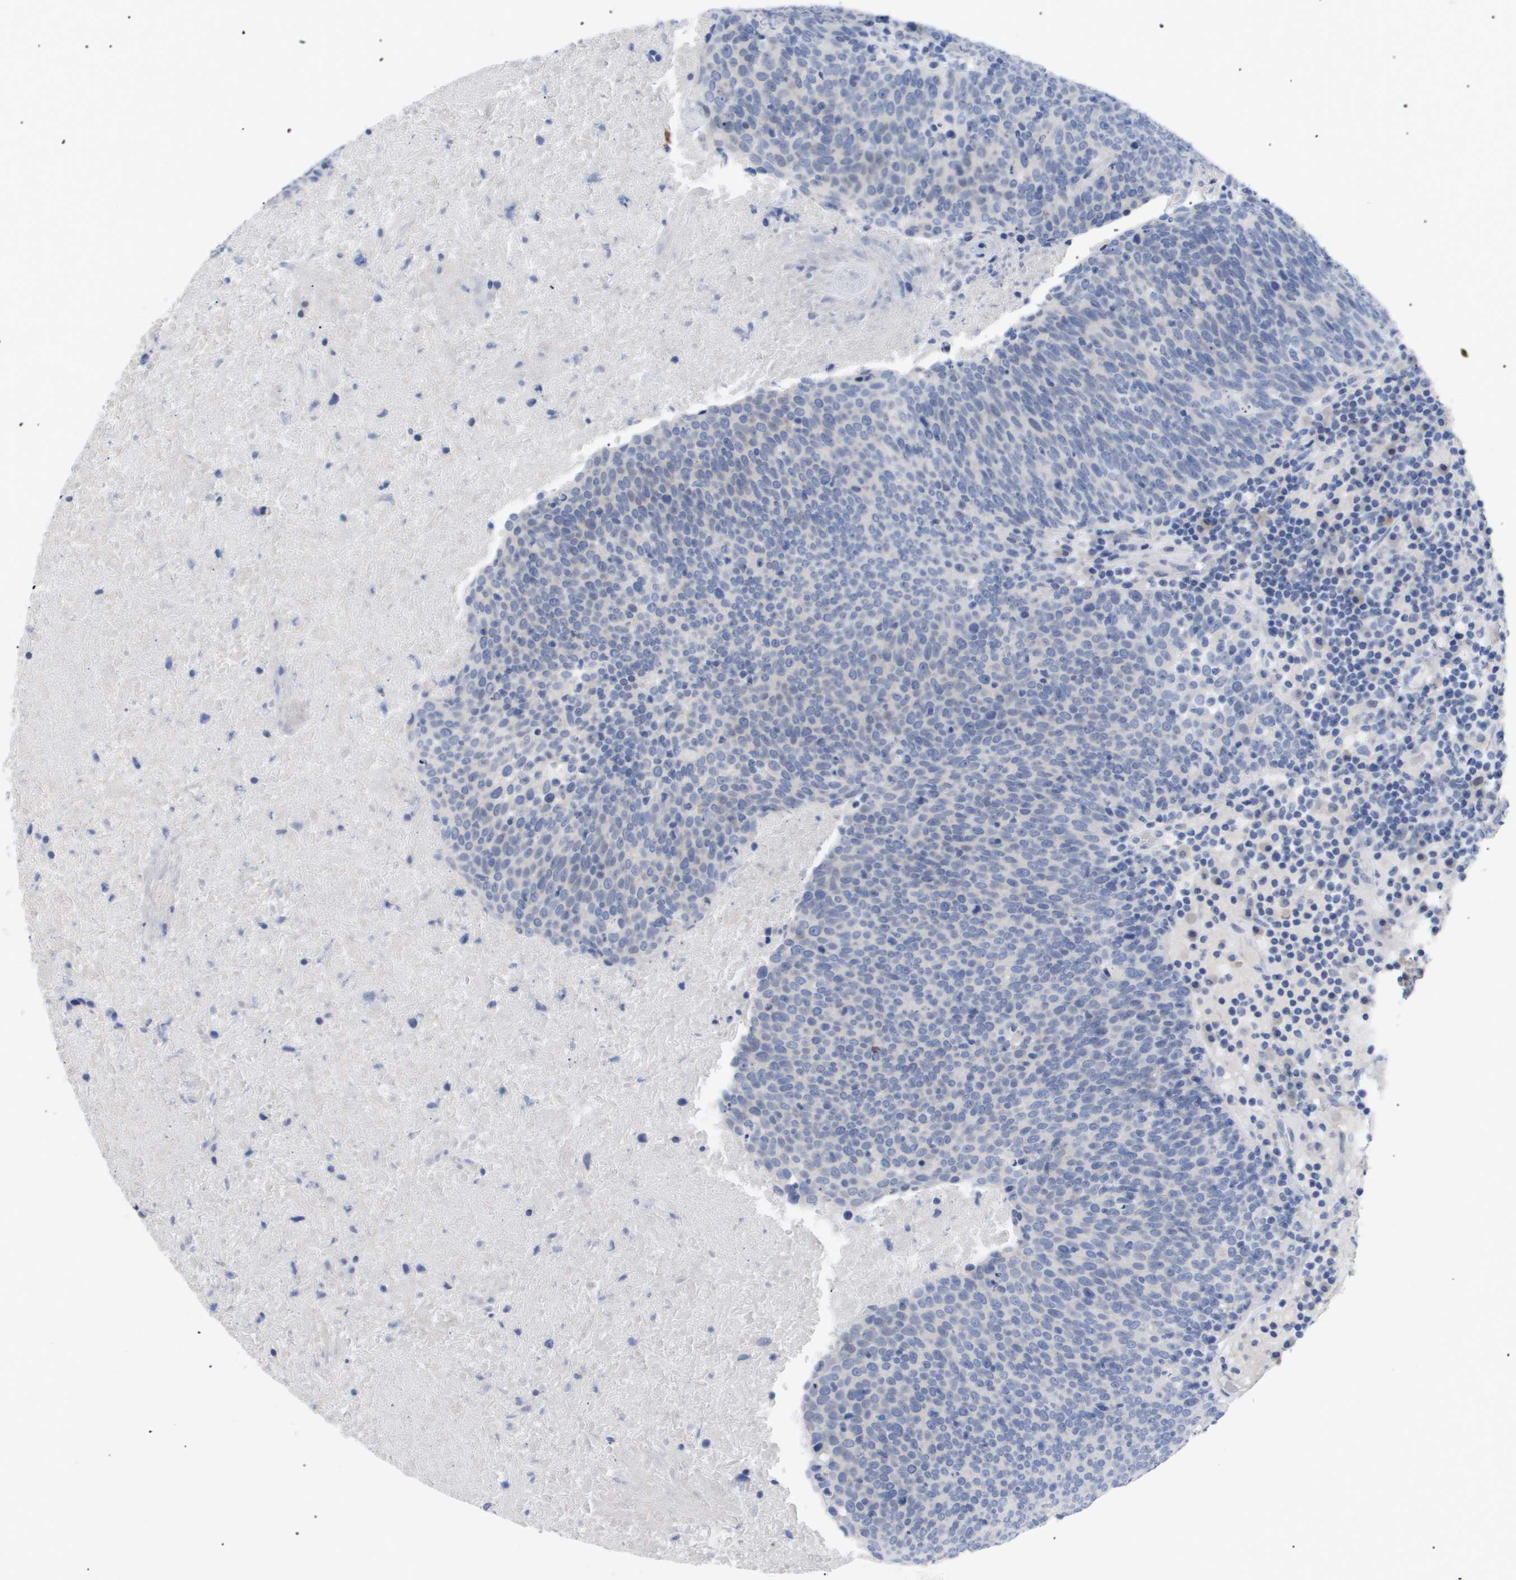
{"staining": {"intensity": "negative", "quantity": "none", "location": "none"}, "tissue": "head and neck cancer", "cell_type": "Tumor cells", "image_type": "cancer", "snomed": [{"axis": "morphology", "description": "Squamous cell carcinoma, NOS"}, {"axis": "morphology", "description": "Squamous cell carcinoma, metastatic, NOS"}, {"axis": "topography", "description": "Lymph node"}, {"axis": "topography", "description": "Head-Neck"}], "caption": "A high-resolution micrograph shows IHC staining of head and neck metastatic squamous cell carcinoma, which exhibits no significant expression in tumor cells. (Stains: DAB immunohistochemistry (IHC) with hematoxylin counter stain, Microscopy: brightfield microscopy at high magnification).", "gene": "CAV3", "patient": {"sex": "male", "age": 62}}